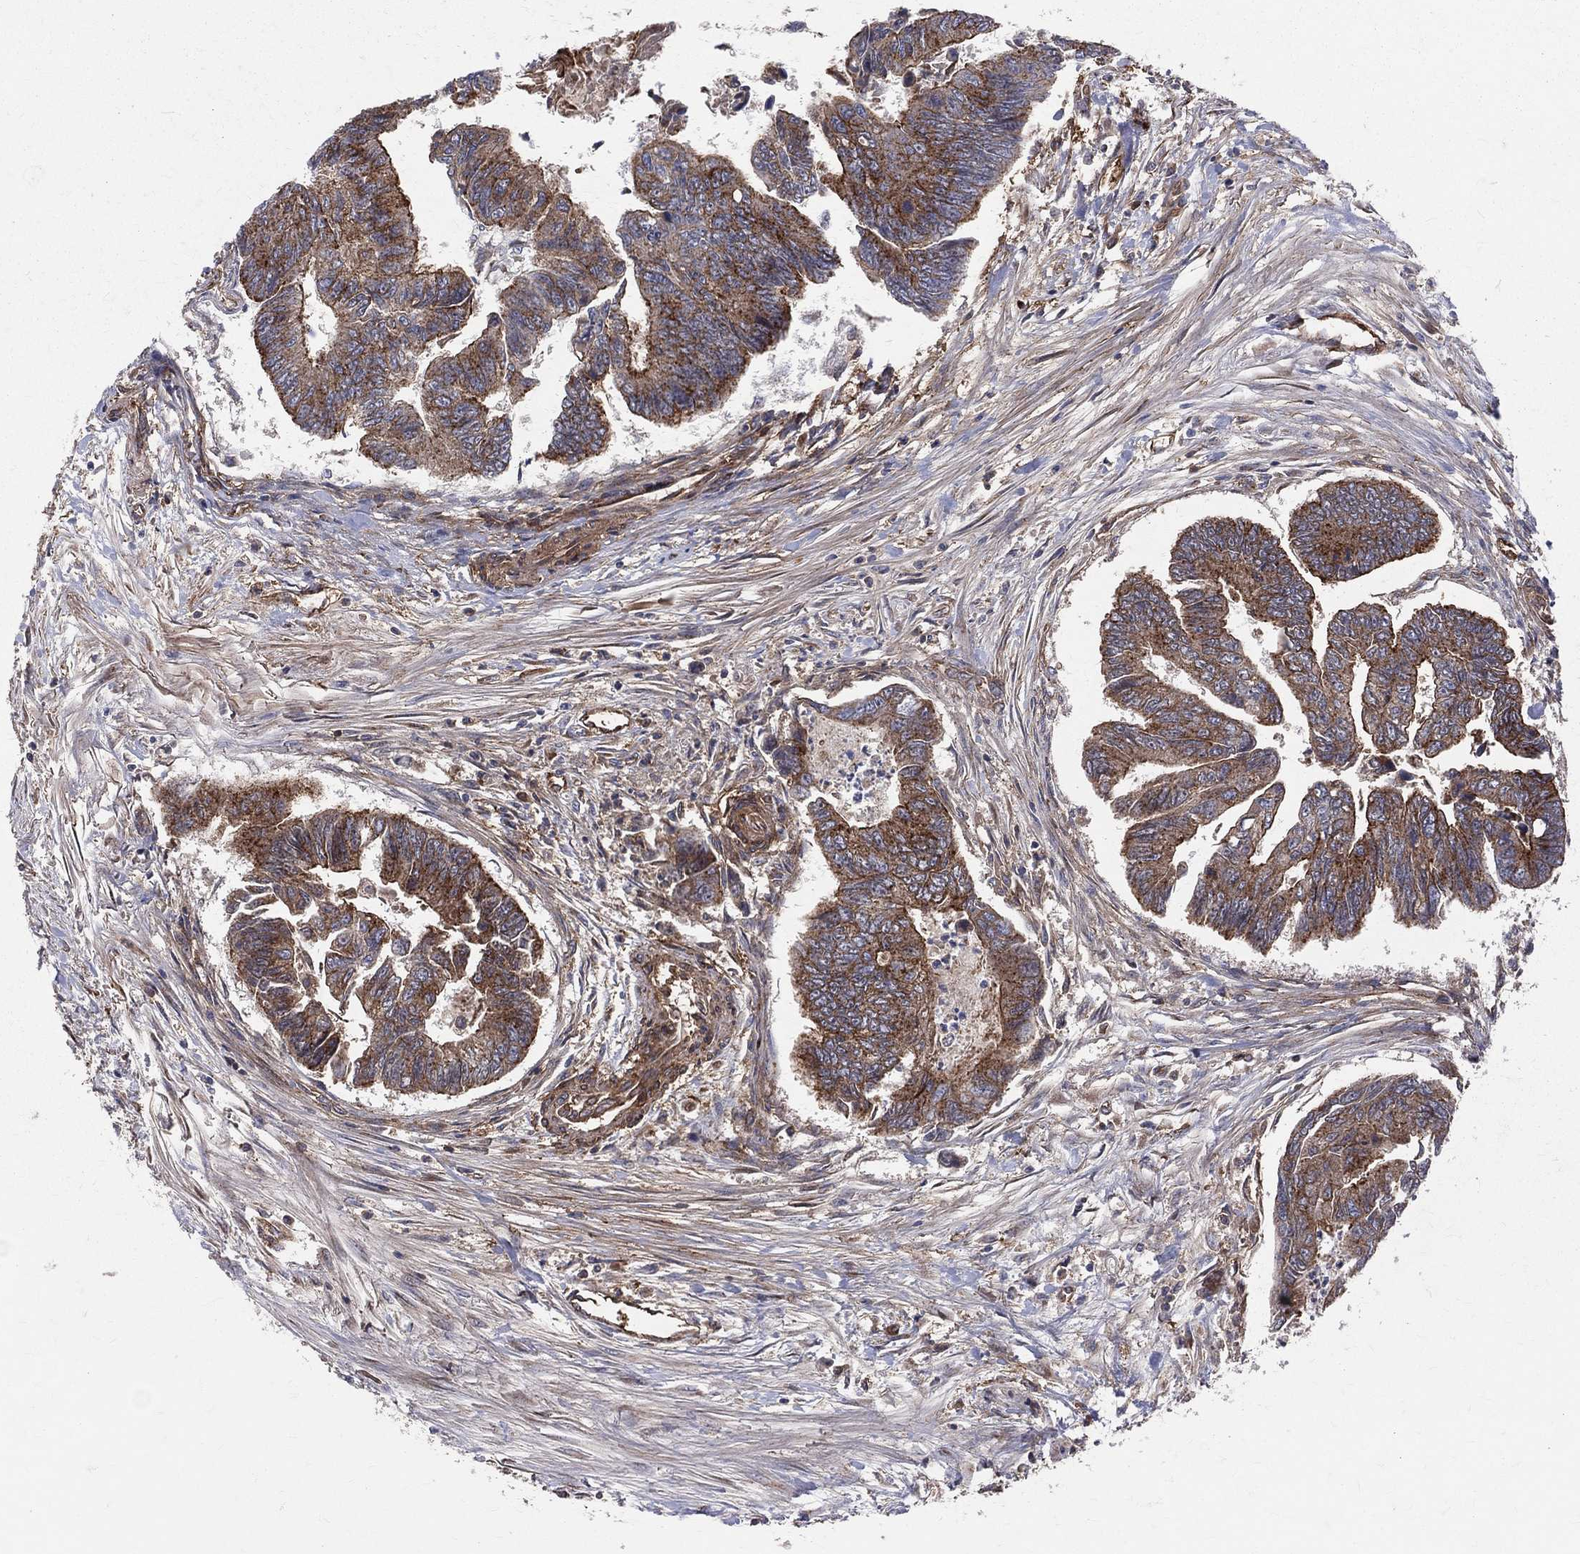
{"staining": {"intensity": "strong", "quantity": ">75%", "location": "cytoplasmic/membranous"}, "tissue": "colorectal cancer", "cell_type": "Tumor cells", "image_type": "cancer", "snomed": [{"axis": "morphology", "description": "Adenocarcinoma, NOS"}, {"axis": "topography", "description": "Colon"}], "caption": "Protein analysis of colorectal adenocarcinoma tissue exhibits strong cytoplasmic/membranous staining in approximately >75% of tumor cells. (brown staining indicates protein expression, while blue staining denotes nuclei).", "gene": "ENTPD1", "patient": {"sex": "female", "age": 65}}